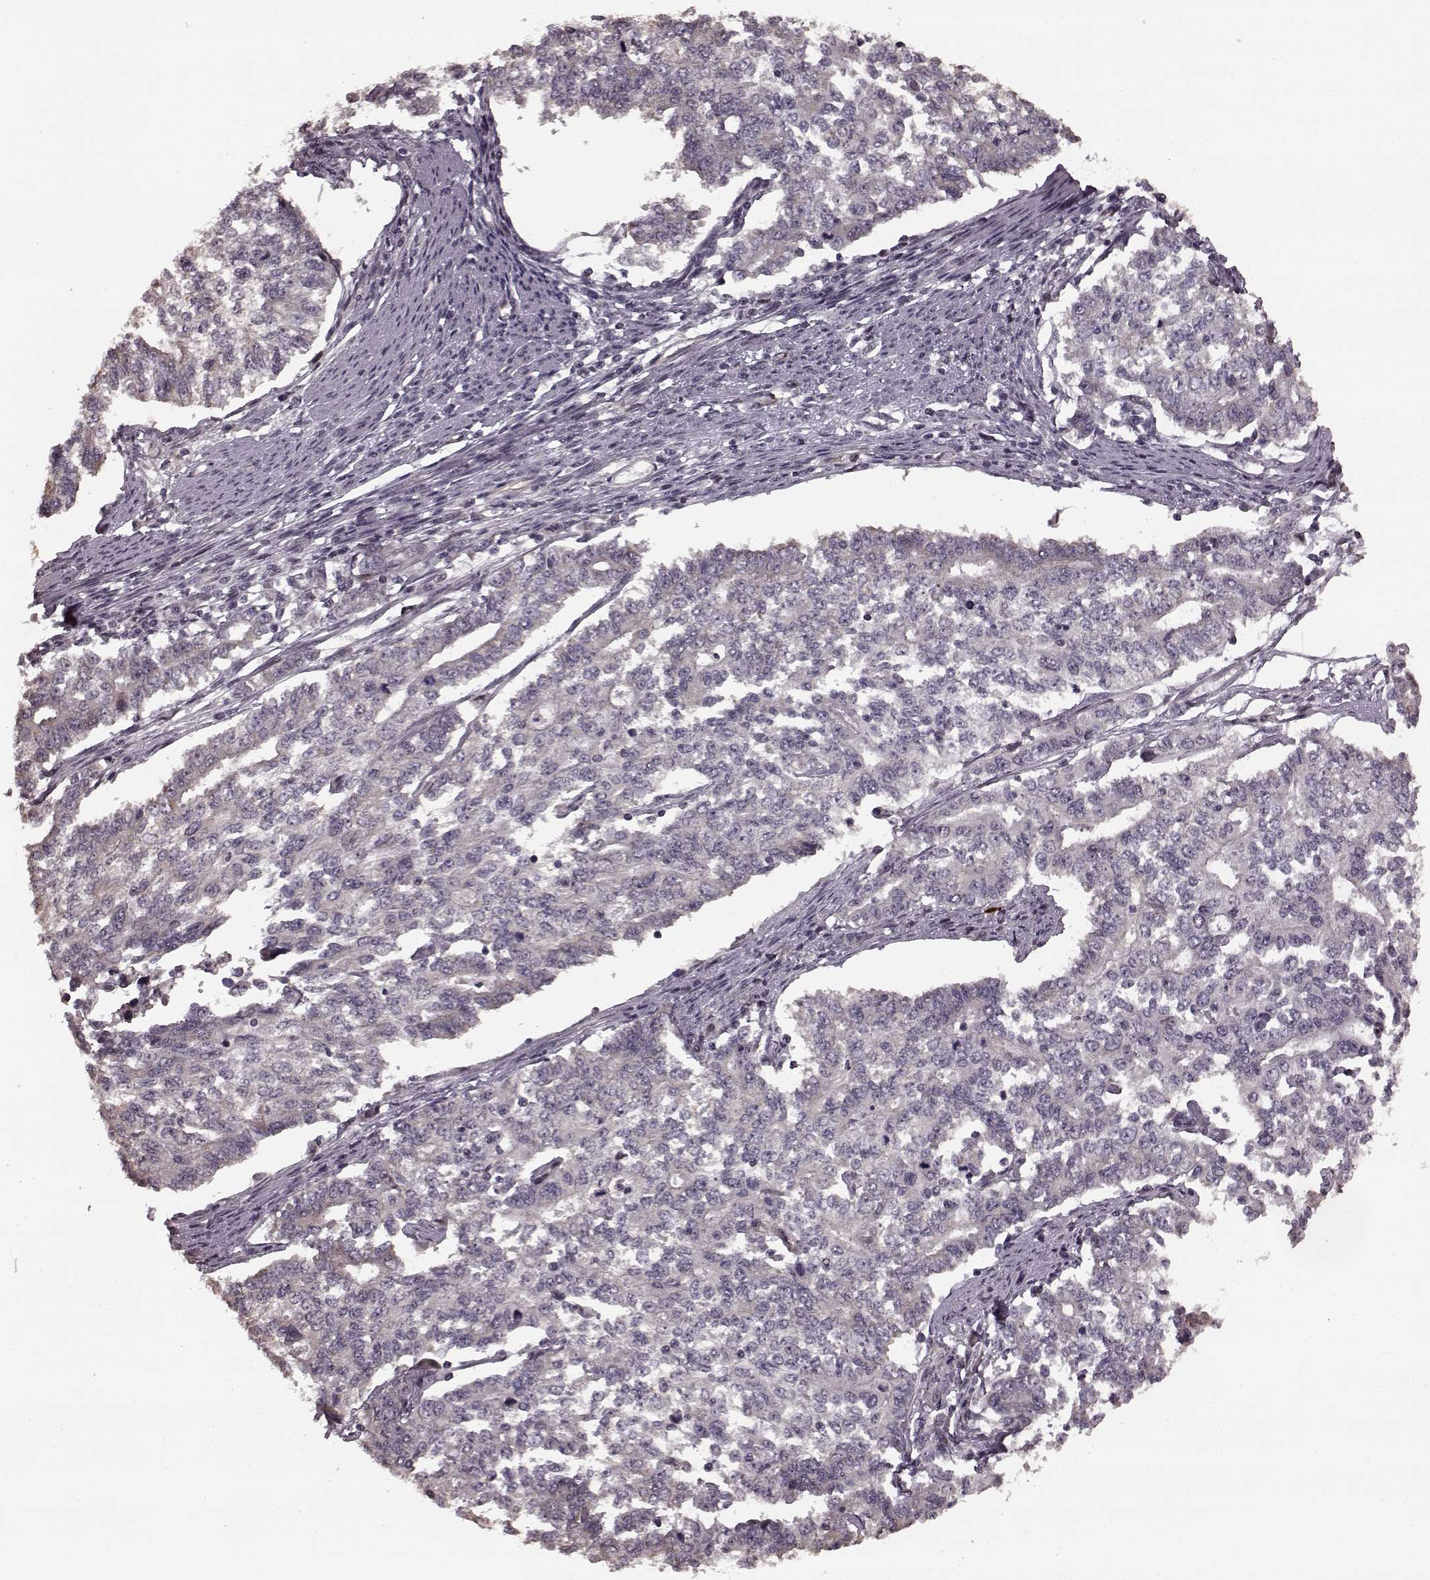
{"staining": {"intensity": "negative", "quantity": "none", "location": "none"}, "tissue": "endometrial cancer", "cell_type": "Tumor cells", "image_type": "cancer", "snomed": [{"axis": "morphology", "description": "Adenocarcinoma, NOS"}, {"axis": "topography", "description": "Uterus"}], "caption": "Endometrial cancer was stained to show a protein in brown. There is no significant expression in tumor cells.", "gene": "PLCB4", "patient": {"sex": "female", "age": 59}}